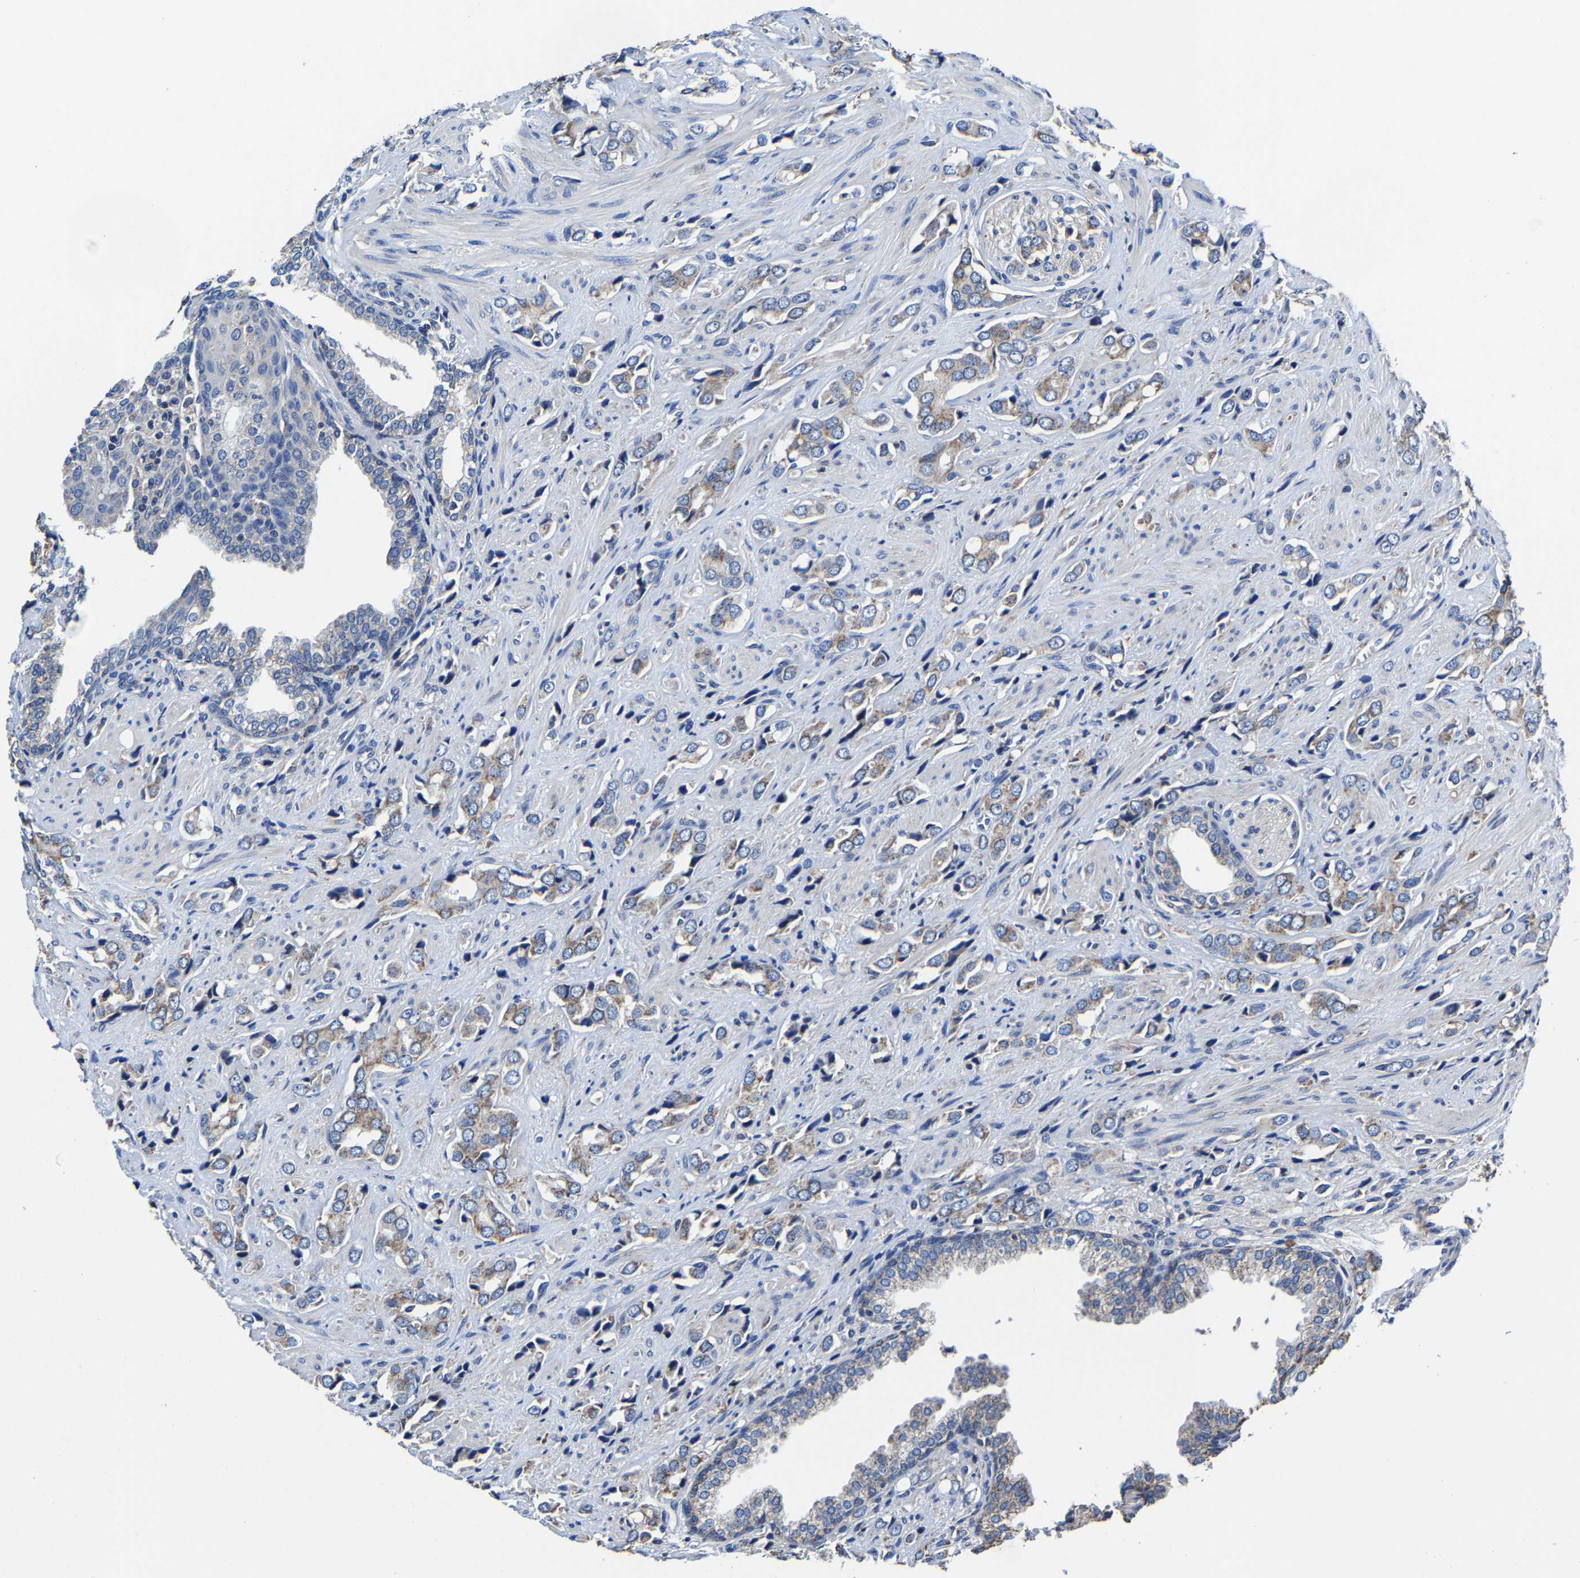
{"staining": {"intensity": "weak", "quantity": ">75%", "location": "cytoplasmic/membranous"}, "tissue": "prostate cancer", "cell_type": "Tumor cells", "image_type": "cancer", "snomed": [{"axis": "morphology", "description": "Adenocarcinoma, High grade"}, {"axis": "topography", "description": "Prostate"}], "caption": "A brown stain highlights weak cytoplasmic/membranous expression of a protein in adenocarcinoma (high-grade) (prostate) tumor cells.", "gene": "ZCCHC7", "patient": {"sex": "male", "age": 52}}